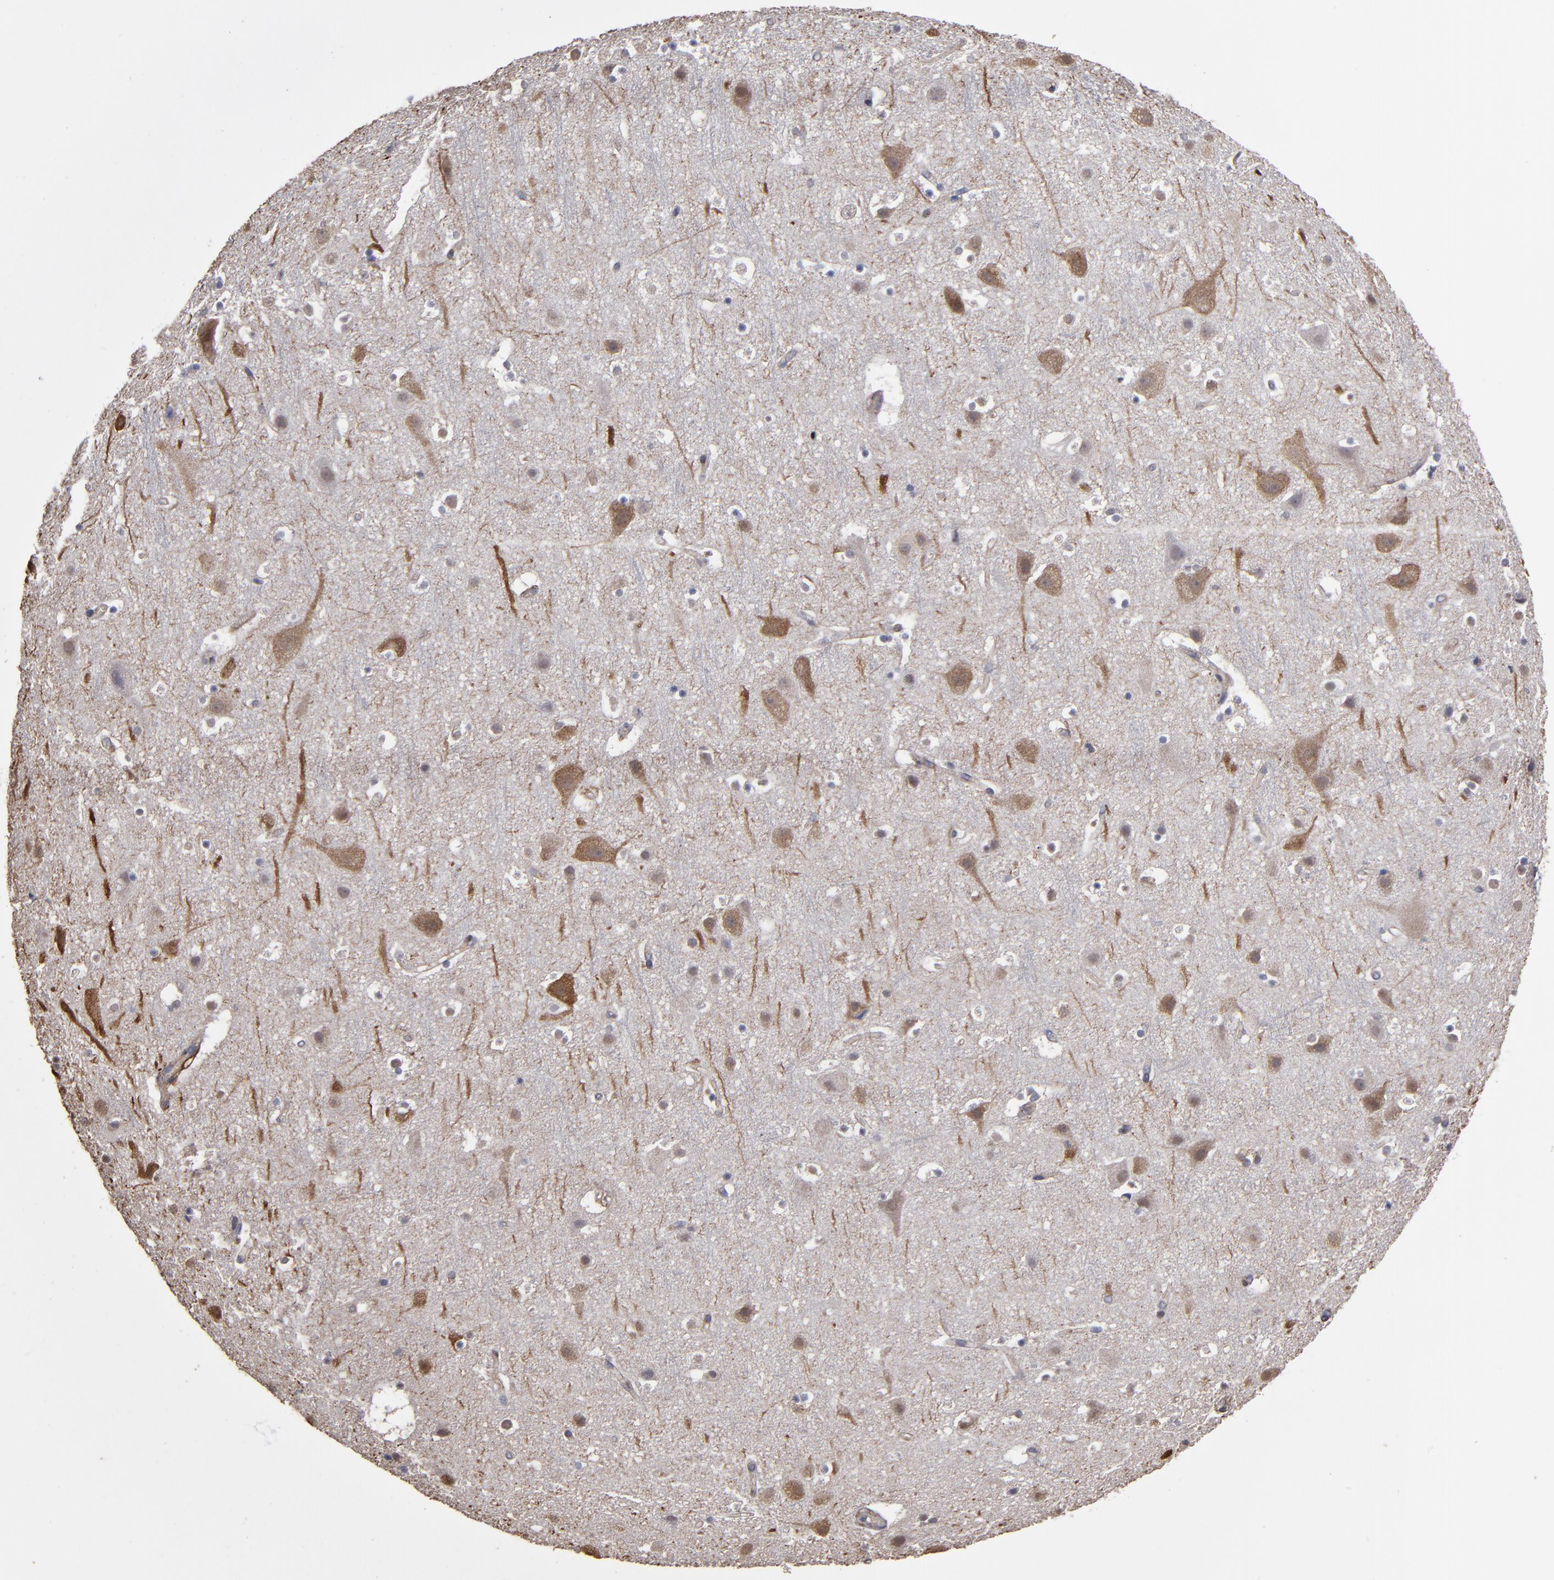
{"staining": {"intensity": "weak", "quantity": "<25%", "location": "cytoplasmic/membranous"}, "tissue": "cerebral cortex", "cell_type": "Endothelial cells", "image_type": "normal", "snomed": [{"axis": "morphology", "description": "Normal tissue, NOS"}, {"axis": "topography", "description": "Cerebral cortex"}], "caption": "An immunohistochemistry image of benign cerebral cortex is shown. There is no staining in endothelial cells of cerebral cortex.", "gene": "ITGB5", "patient": {"sex": "male", "age": 45}}